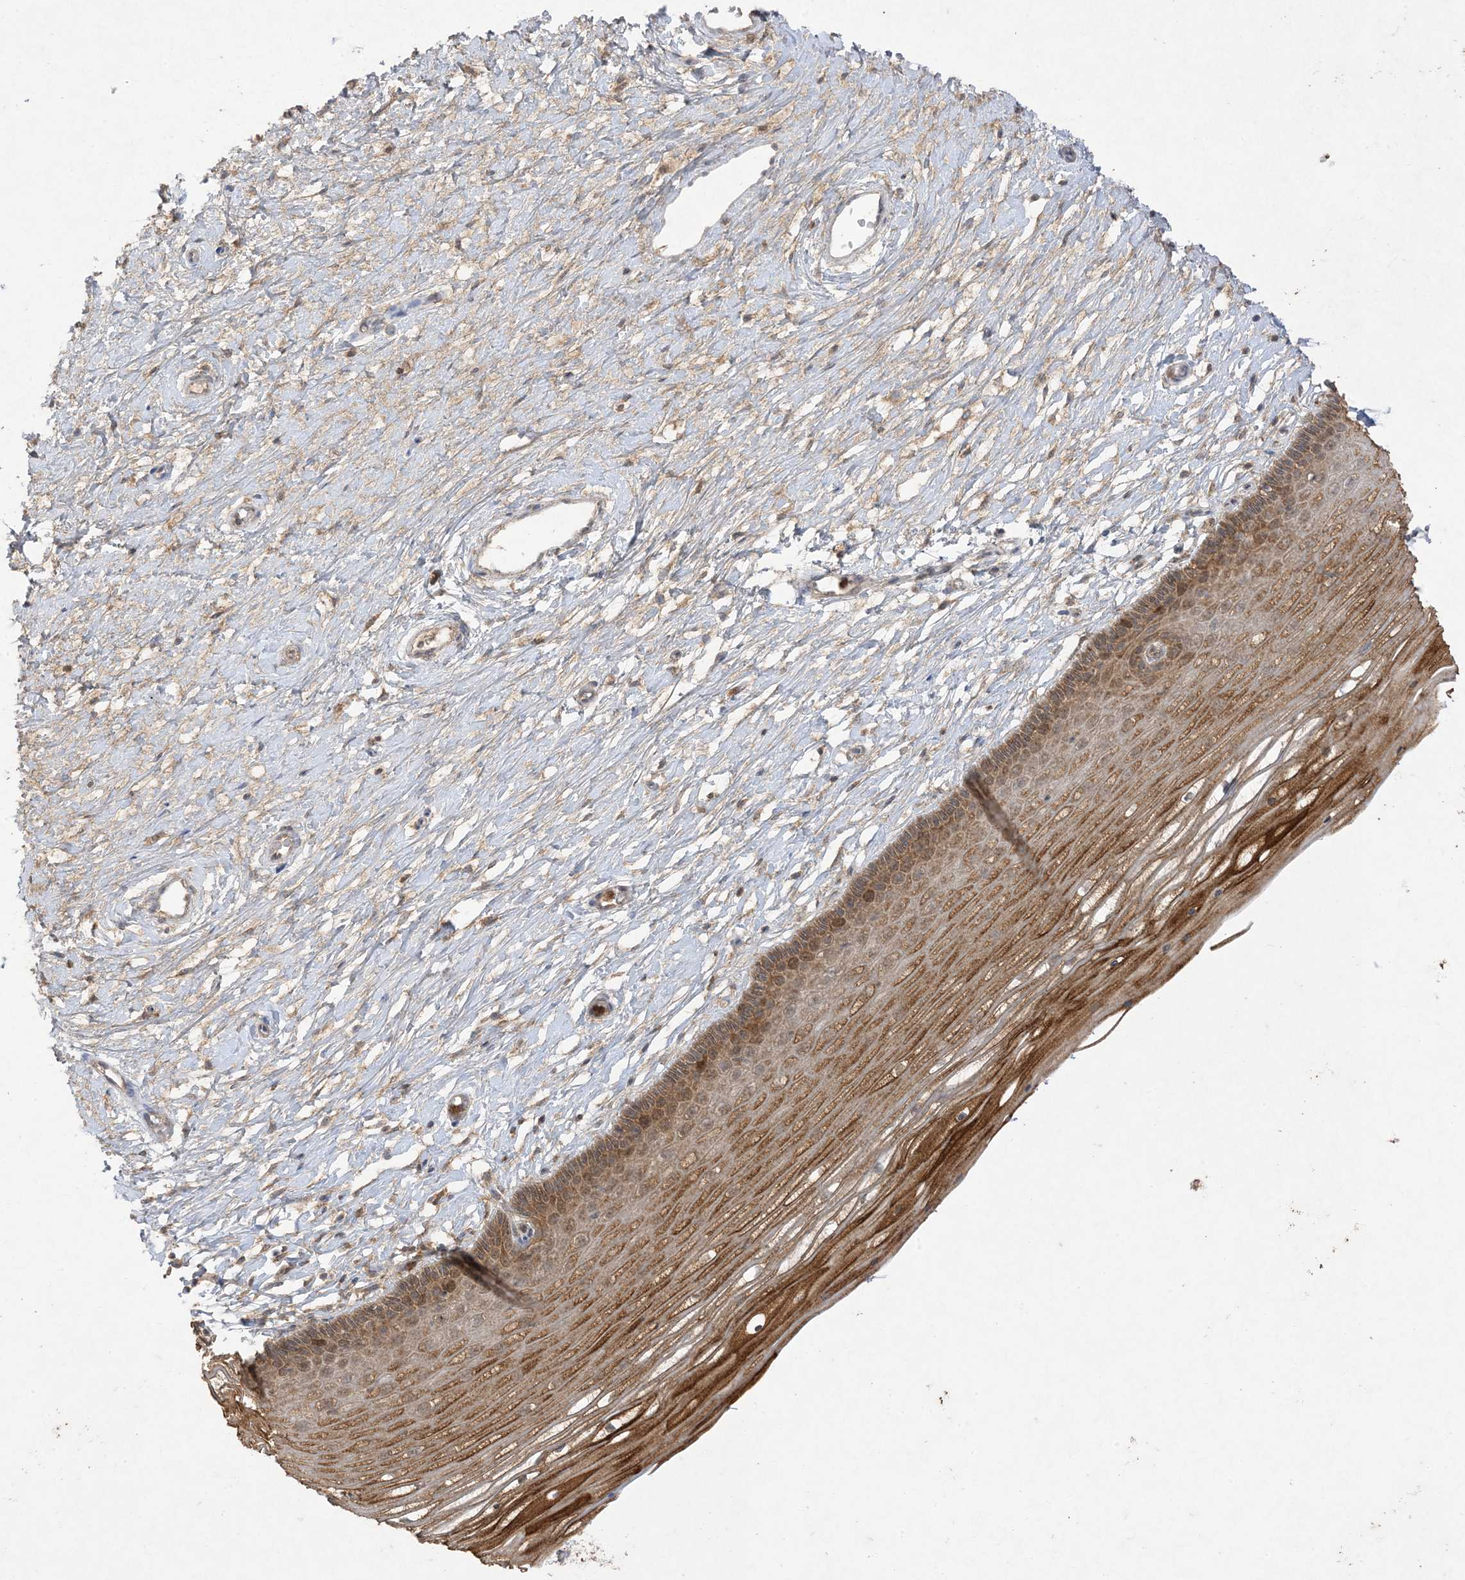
{"staining": {"intensity": "moderate", "quantity": ">75%", "location": "cytoplasmic/membranous"}, "tissue": "vagina", "cell_type": "Squamous epithelial cells", "image_type": "normal", "snomed": [{"axis": "morphology", "description": "Normal tissue, NOS"}, {"axis": "topography", "description": "Vagina"}, {"axis": "topography", "description": "Cervix"}], "caption": "There is medium levels of moderate cytoplasmic/membranous expression in squamous epithelial cells of normal vagina, as demonstrated by immunohistochemical staining (brown color).", "gene": "UBE2C", "patient": {"sex": "female", "age": 40}}